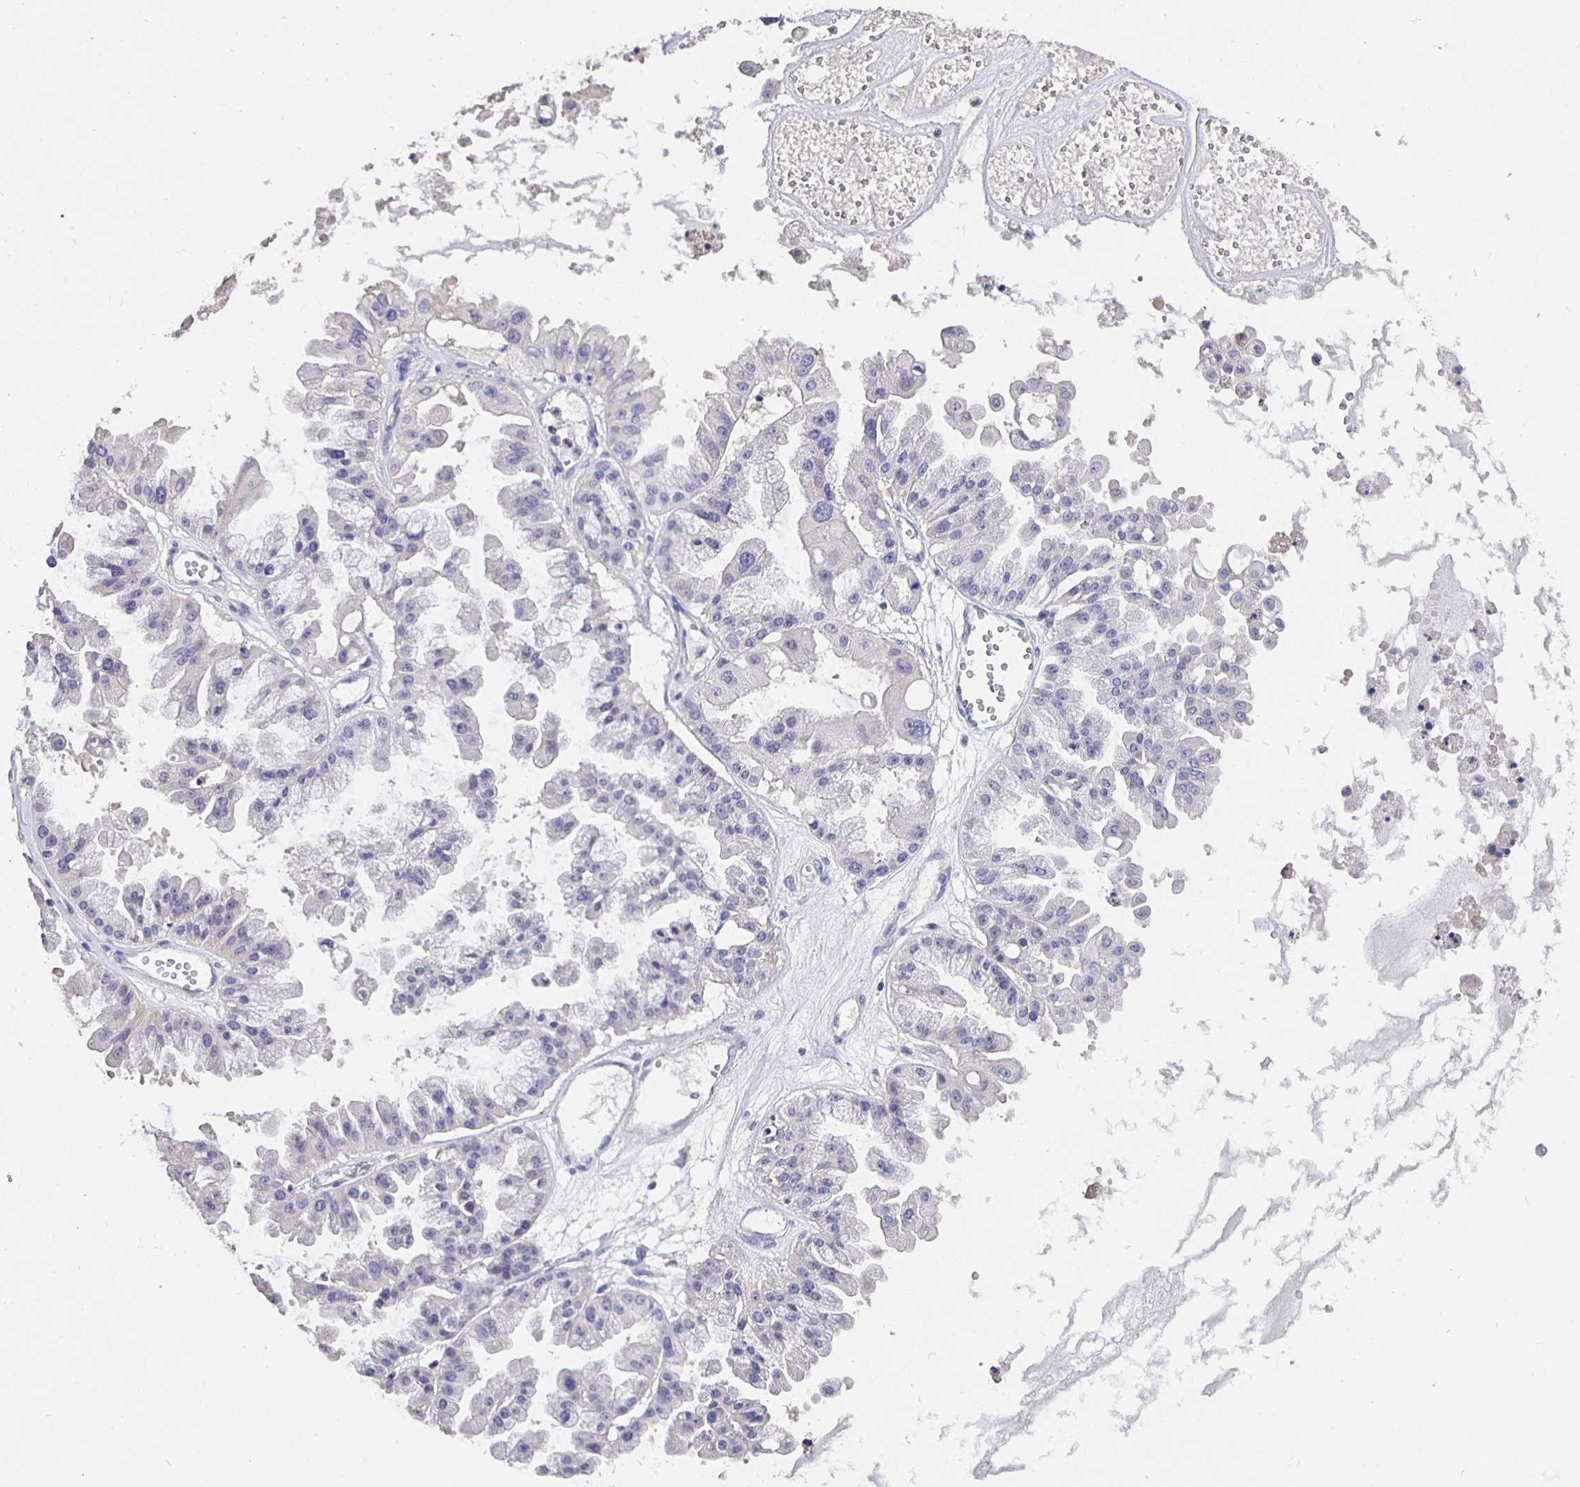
{"staining": {"intensity": "negative", "quantity": "none", "location": "none"}, "tissue": "ovarian cancer", "cell_type": "Tumor cells", "image_type": "cancer", "snomed": [{"axis": "morphology", "description": "Cystadenocarcinoma, serous, NOS"}, {"axis": "topography", "description": "Ovary"}], "caption": "IHC micrograph of ovarian cancer (serous cystadenocarcinoma) stained for a protein (brown), which reveals no staining in tumor cells.", "gene": "CFAP74", "patient": {"sex": "female", "age": 56}}